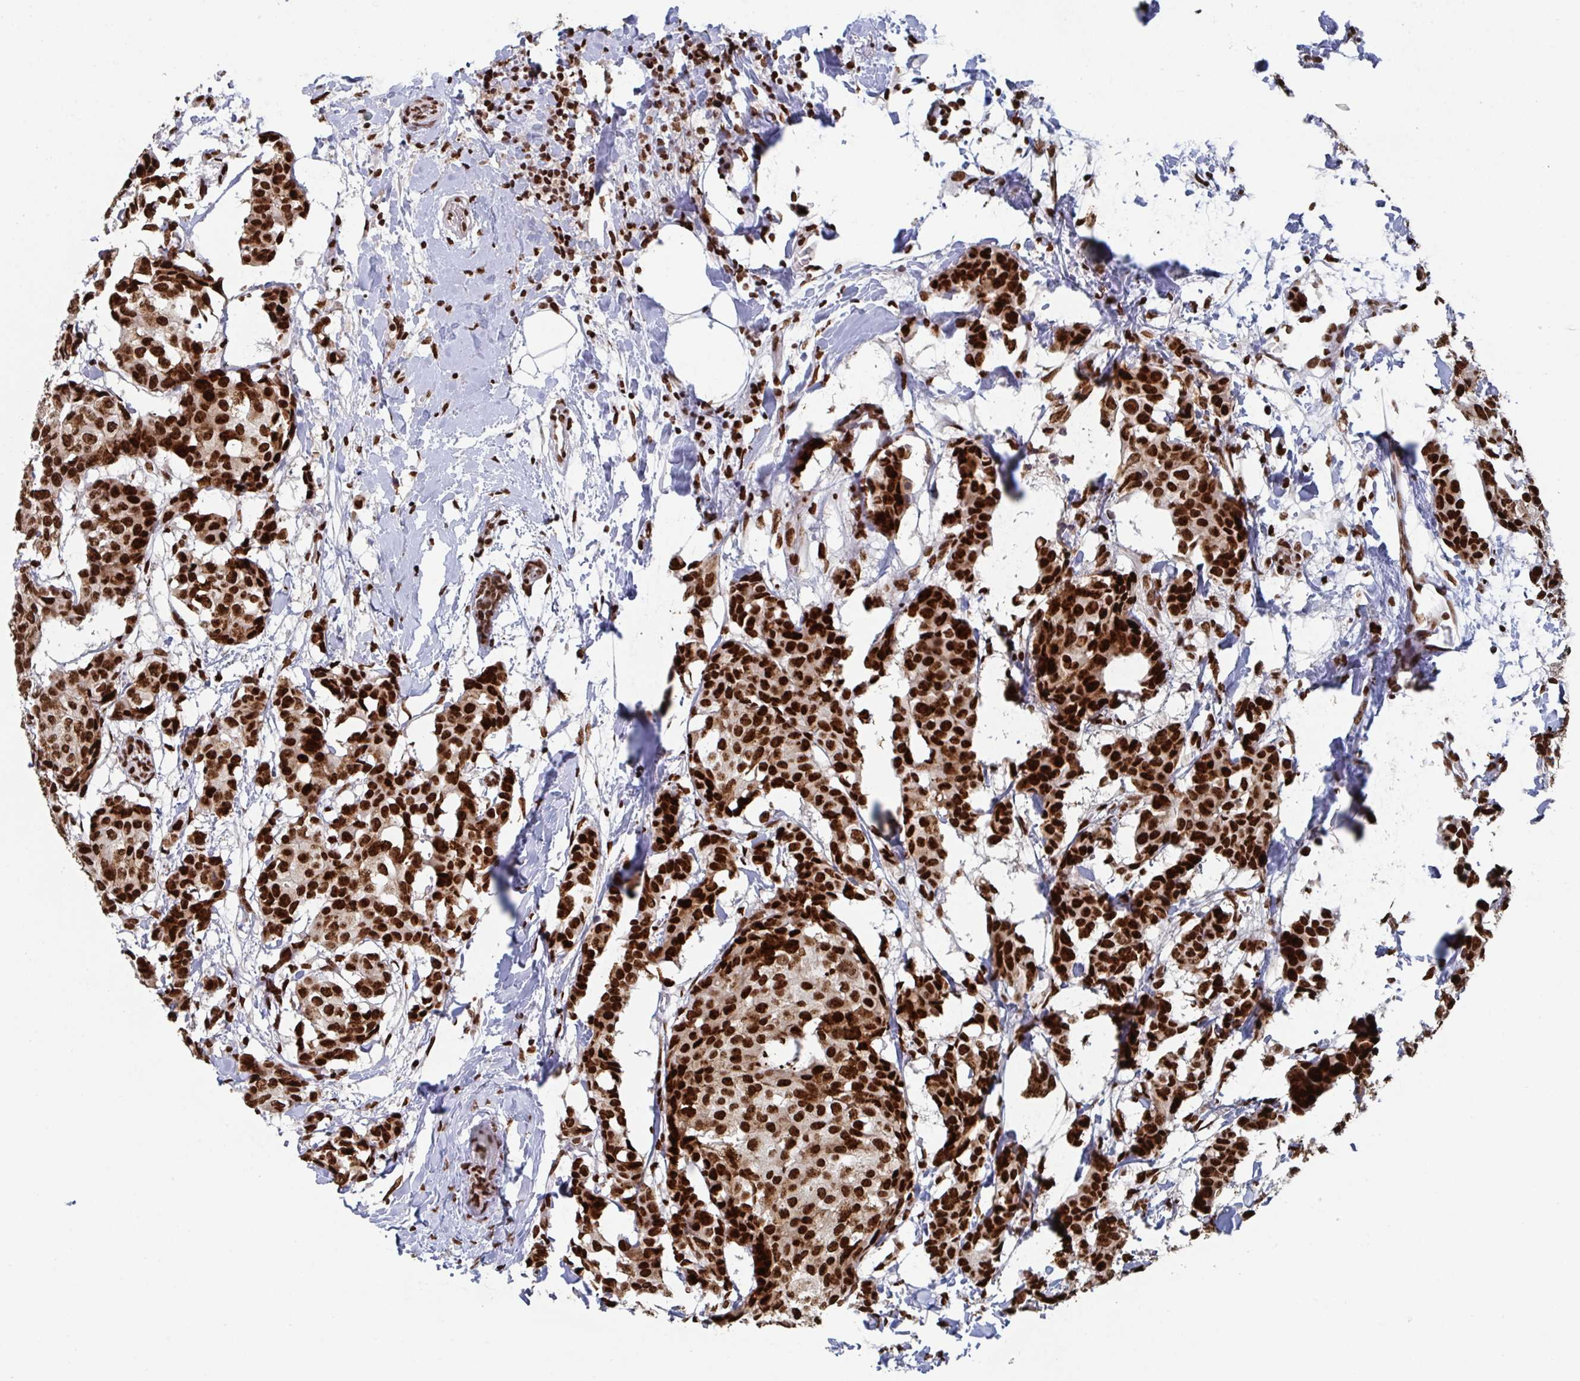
{"staining": {"intensity": "strong", "quantity": ">75%", "location": "nuclear"}, "tissue": "breast cancer", "cell_type": "Tumor cells", "image_type": "cancer", "snomed": [{"axis": "morphology", "description": "Duct carcinoma"}, {"axis": "topography", "description": "Breast"}], "caption": "IHC histopathology image of neoplastic tissue: breast intraductal carcinoma stained using immunohistochemistry demonstrates high levels of strong protein expression localized specifically in the nuclear of tumor cells, appearing as a nuclear brown color.", "gene": "ZNF607", "patient": {"sex": "female", "age": 75}}